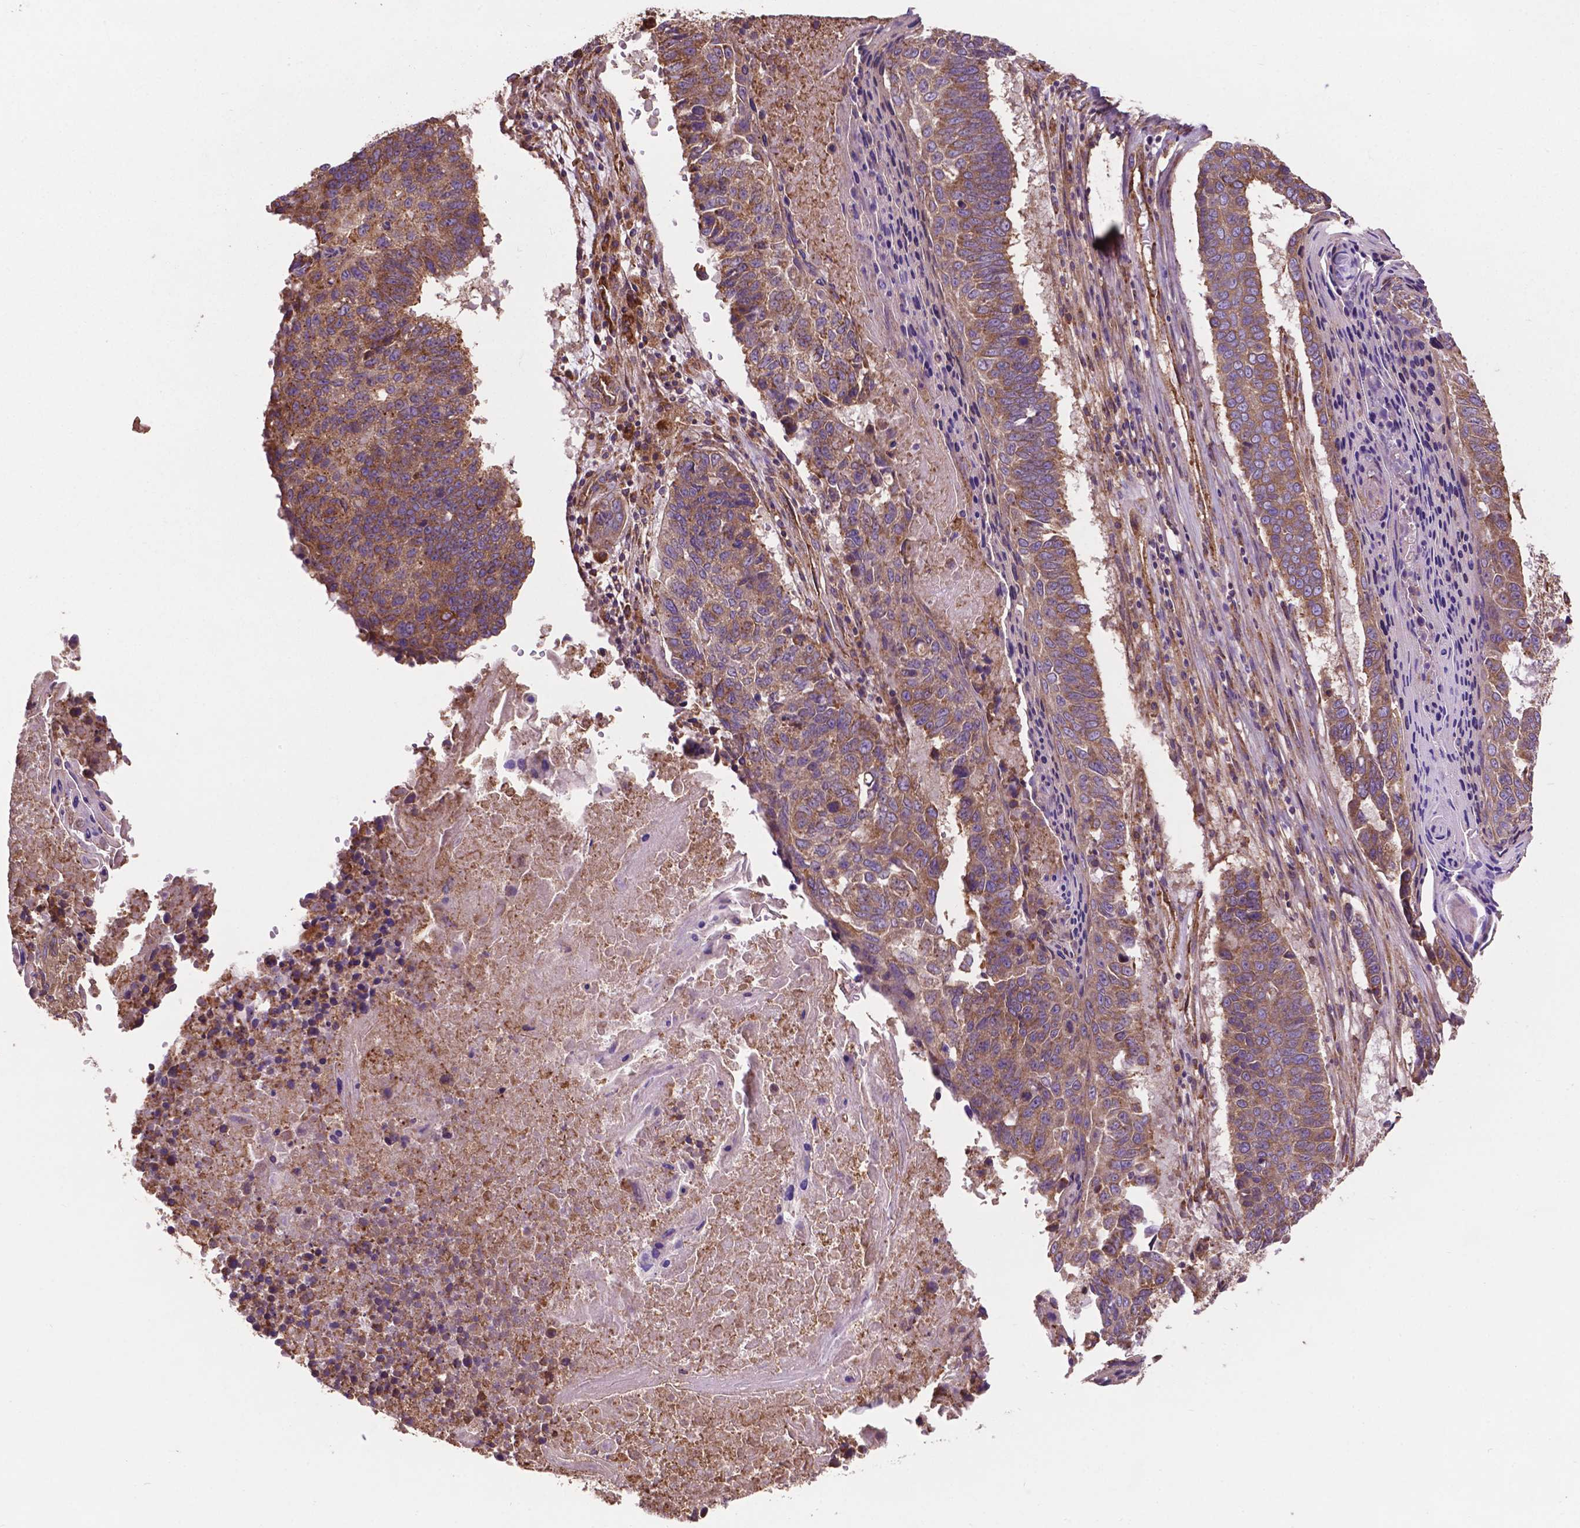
{"staining": {"intensity": "moderate", "quantity": ">75%", "location": "cytoplasmic/membranous"}, "tissue": "lung cancer", "cell_type": "Tumor cells", "image_type": "cancer", "snomed": [{"axis": "morphology", "description": "Squamous cell carcinoma, NOS"}, {"axis": "topography", "description": "Lung"}], "caption": "This image exhibits immunohistochemistry staining of lung cancer, with medium moderate cytoplasmic/membranous expression in about >75% of tumor cells.", "gene": "CCDC71L", "patient": {"sex": "male", "age": 73}}